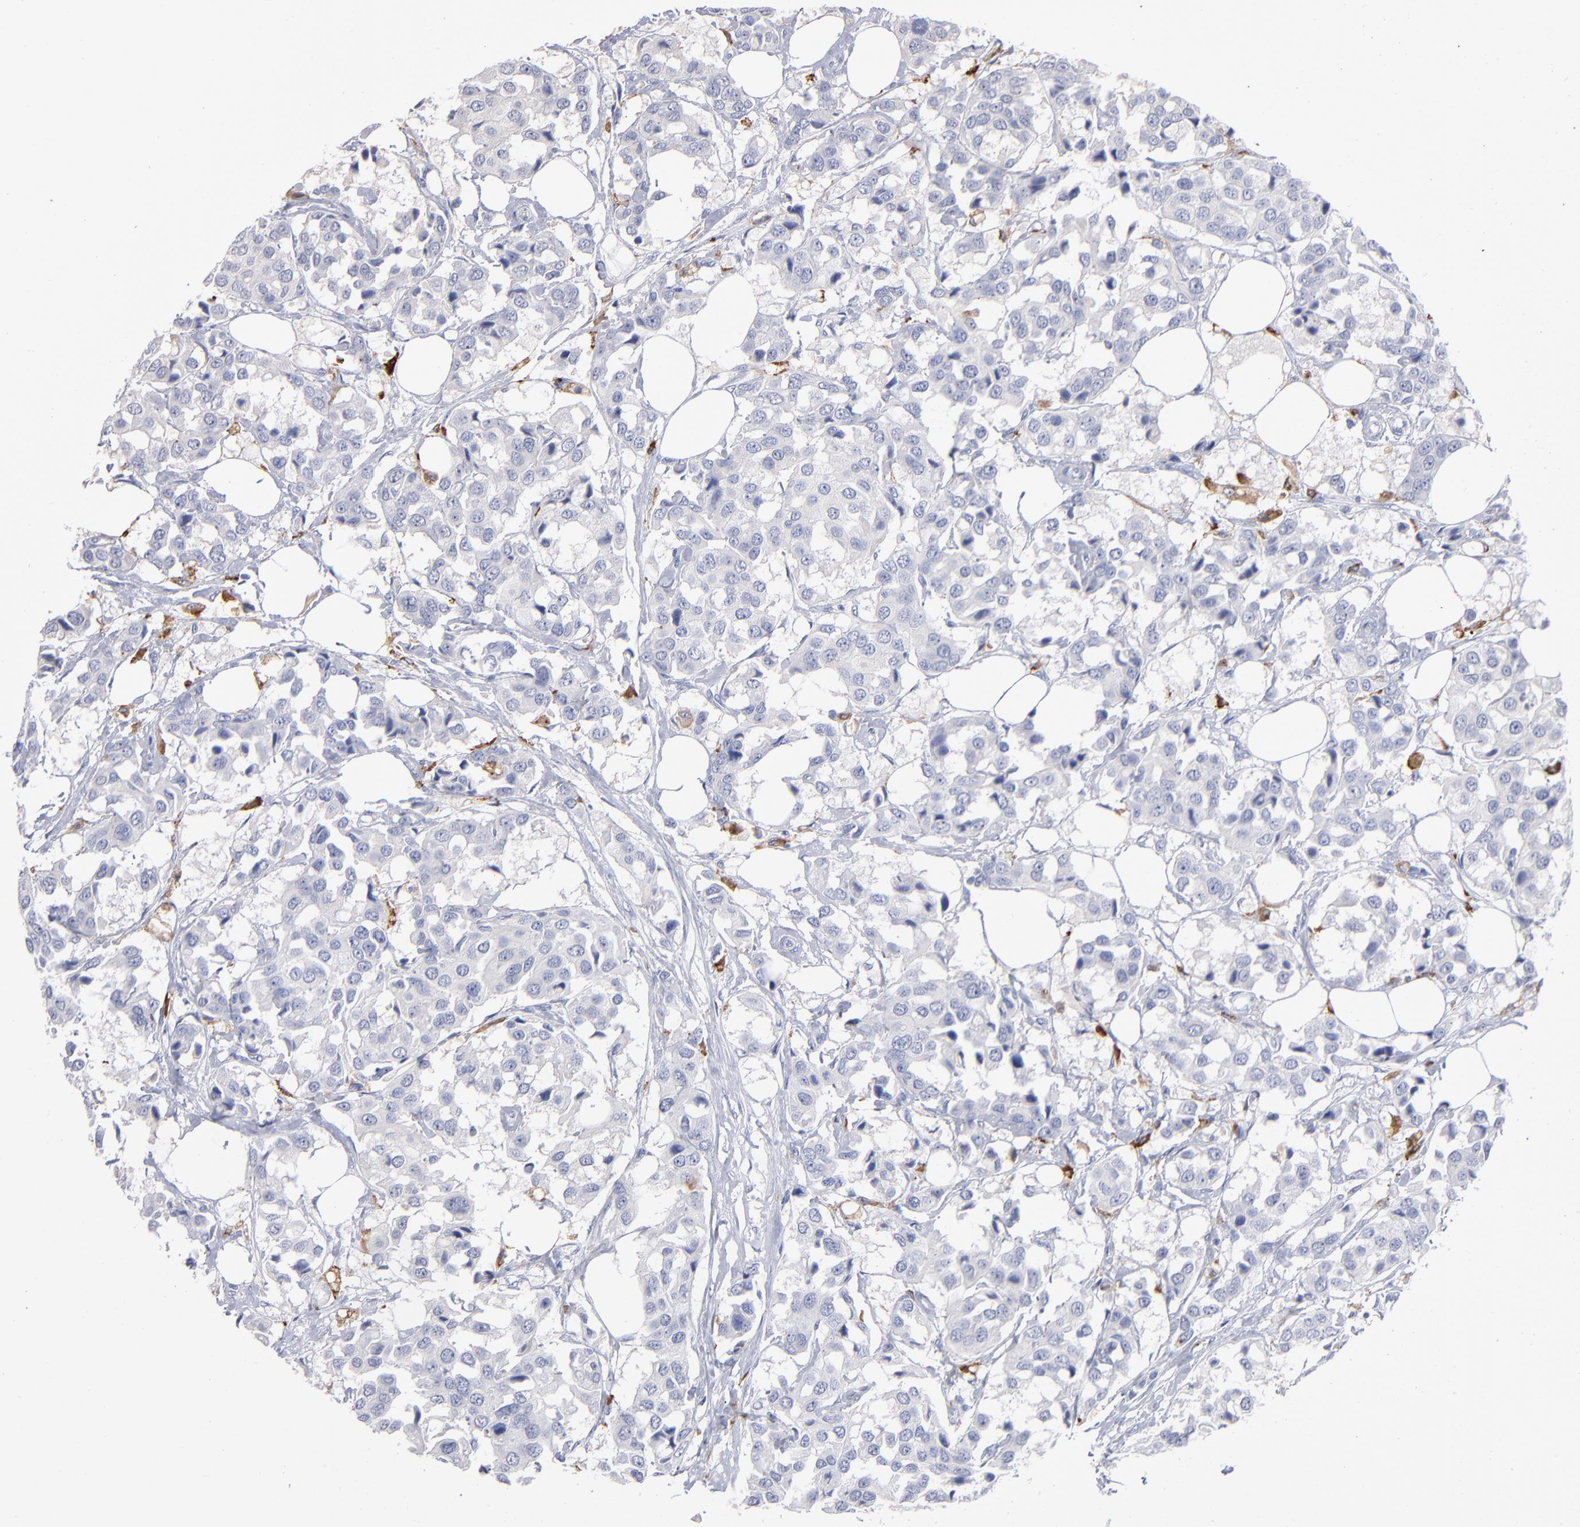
{"staining": {"intensity": "negative", "quantity": "none", "location": "none"}, "tissue": "breast cancer", "cell_type": "Tumor cells", "image_type": "cancer", "snomed": [{"axis": "morphology", "description": "Duct carcinoma"}, {"axis": "topography", "description": "Breast"}], "caption": "Immunohistochemistry (IHC) of breast cancer reveals no positivity in tumor cells. Nuclei are stained in blue.", "gene": "CD180", "patient": {"sex": "female", "age": 80}}